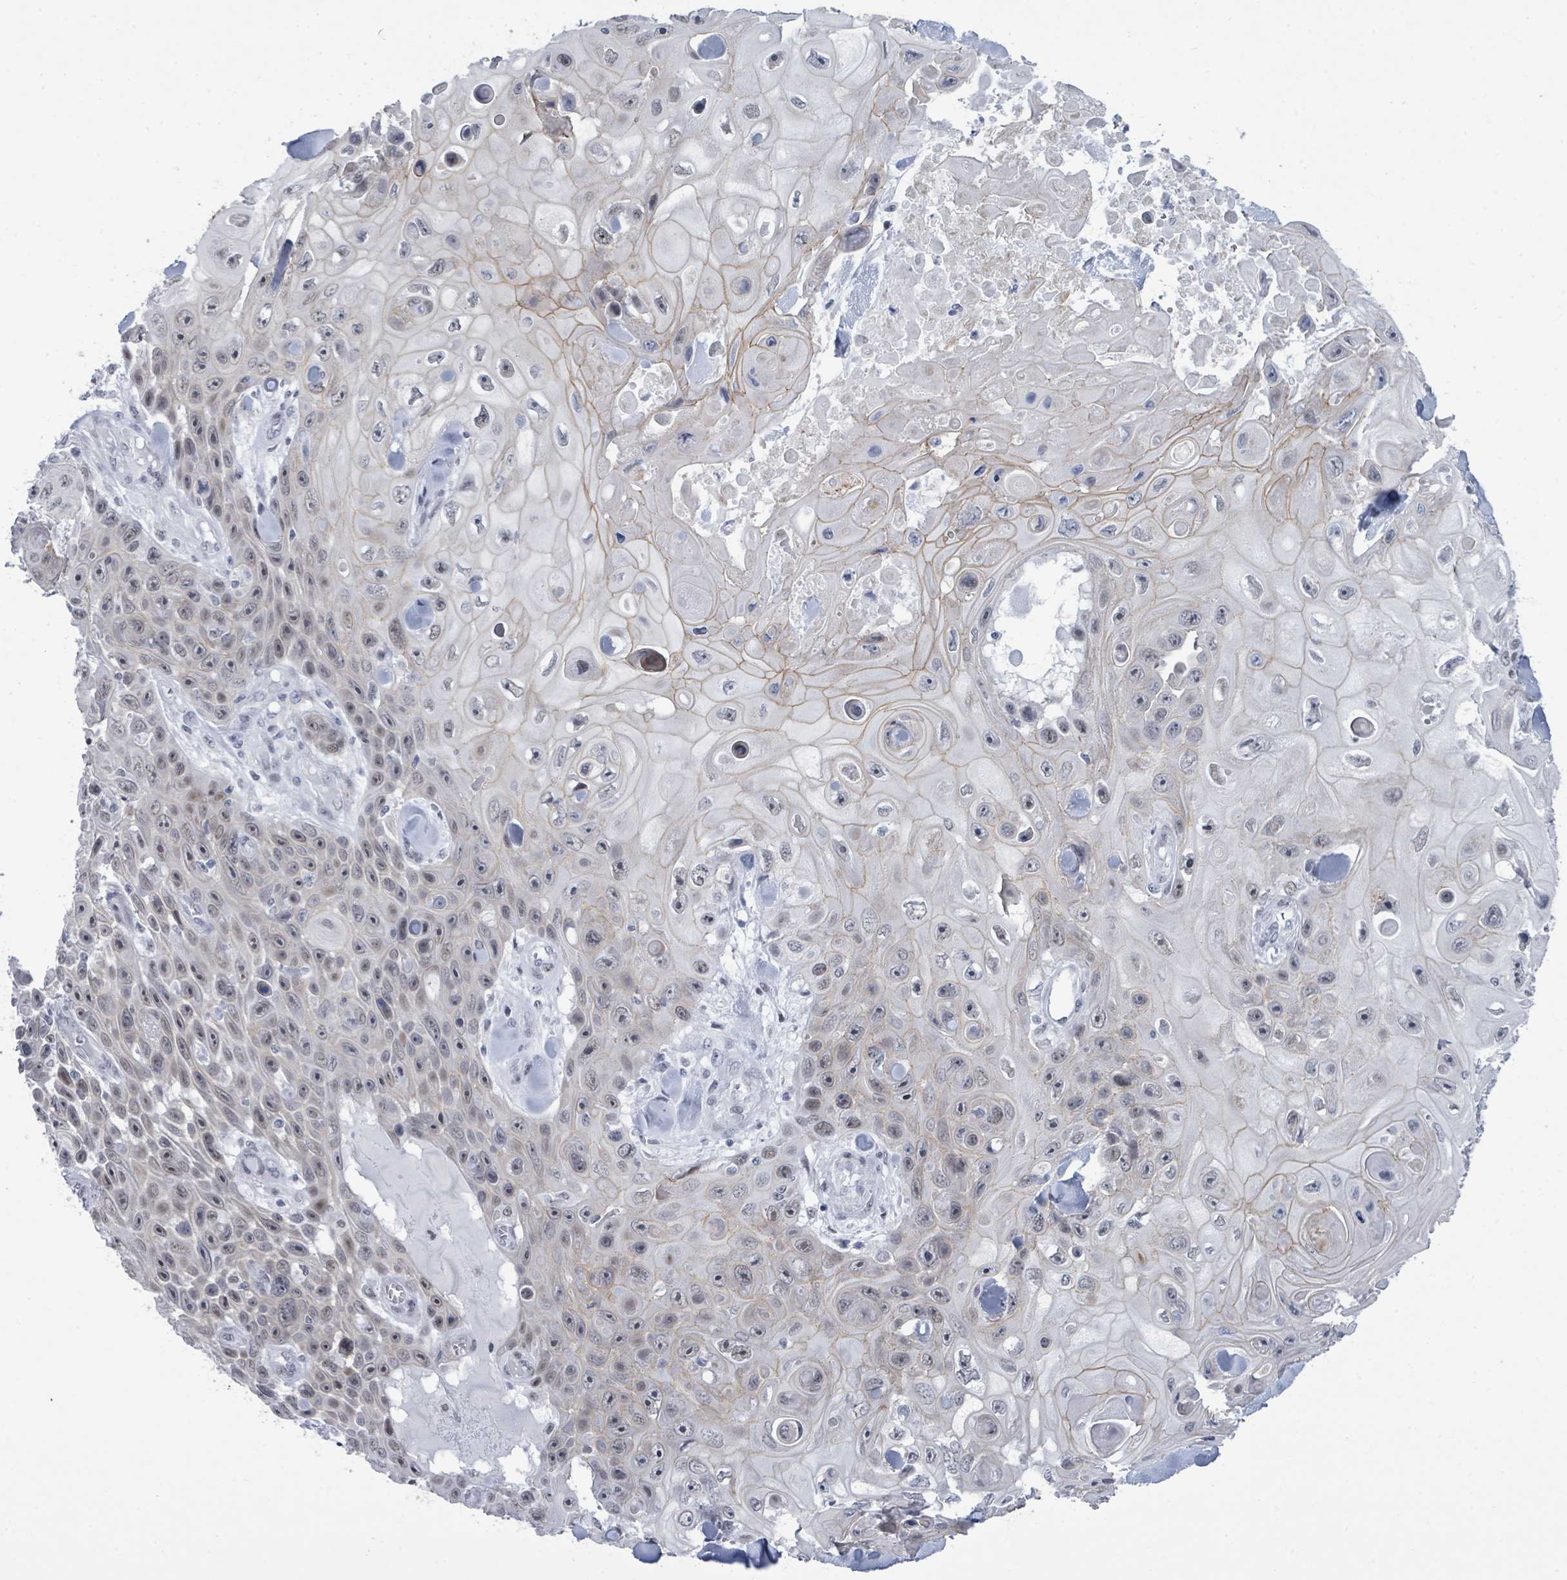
{"staining": {"intensity": "weak", "quantity": "25%-75%", "location": "cytoplasmic/membranous,nuclear"}, "tissue": "skin cancer", "cell_type": "Tumor cells", "image_type": "cancer", "snomed": [{"axis": "morphology", "description": "Squamous cell carcinoma, NOS"}, {"axis": "topography", "description": "Skin"}], "caption": "Squamous cell carcinoma (skin) stained with DAB IHC demonstrates low levels of weak cytoplasmic/membranous and nuclear staining in approximately 25%-75% of tumor cells.", "gene": "CT45A5", "patient": {"sex": "male", "age": 82}}